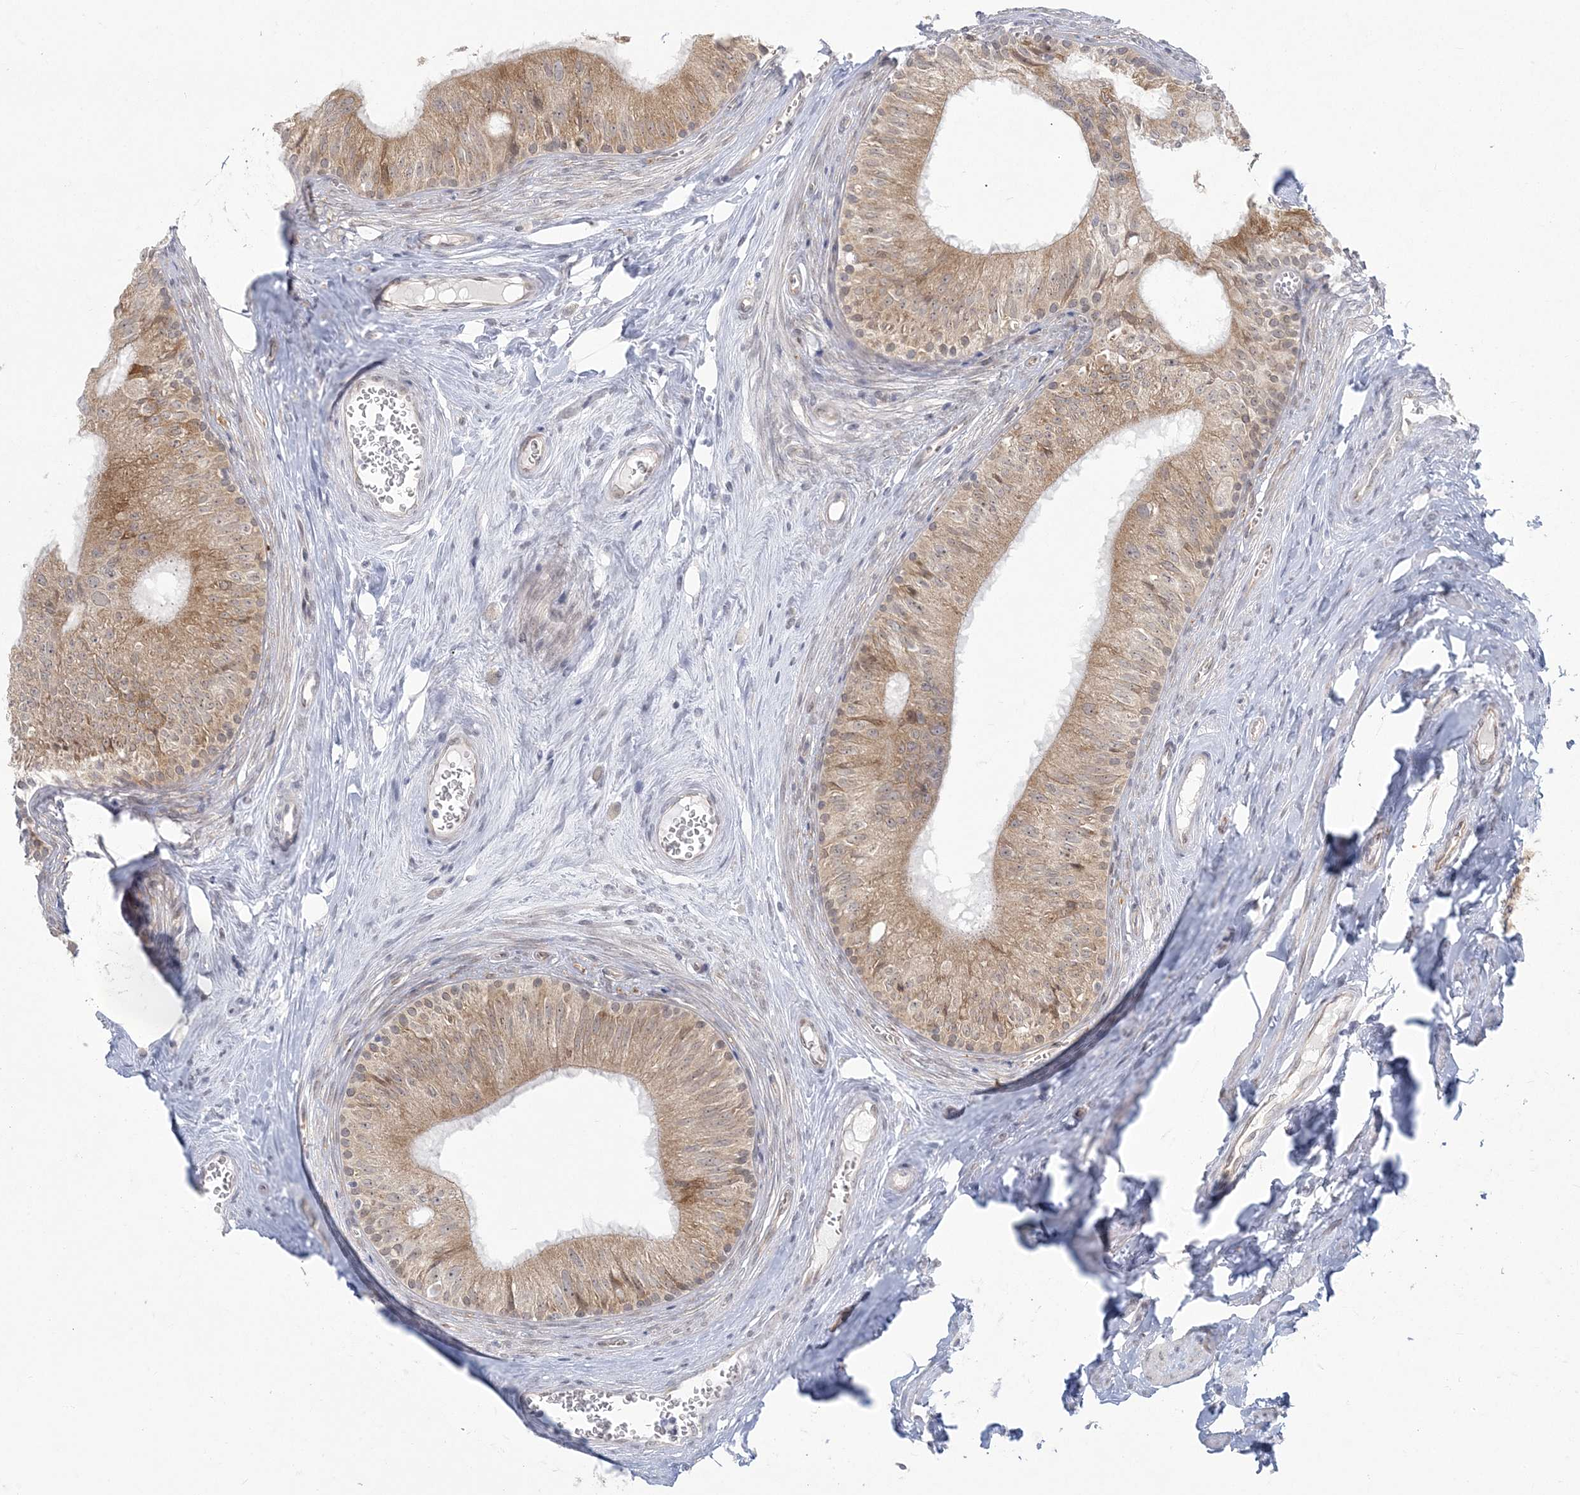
{"staining": {"intensity": "strong", "quantity": ">75%", "location": "cytoplasmic/membranous"}, "tissue": "epididymis", "cell_type": "Glandular cells", "image_type": "normal", "snomed": [{"axis": "morphology", "description": "Normal tissue, NOS"}, {"axis": "topography", "description": "Epididymis"}], "caption": "Strong cytoplasmic/membranous staining for a protein is seen in about >75% of glandular cells of benign epididymis using immunohistochemistry.", "gene": "ZC3H6", "patient": {"sex": "male", "age": 46}}